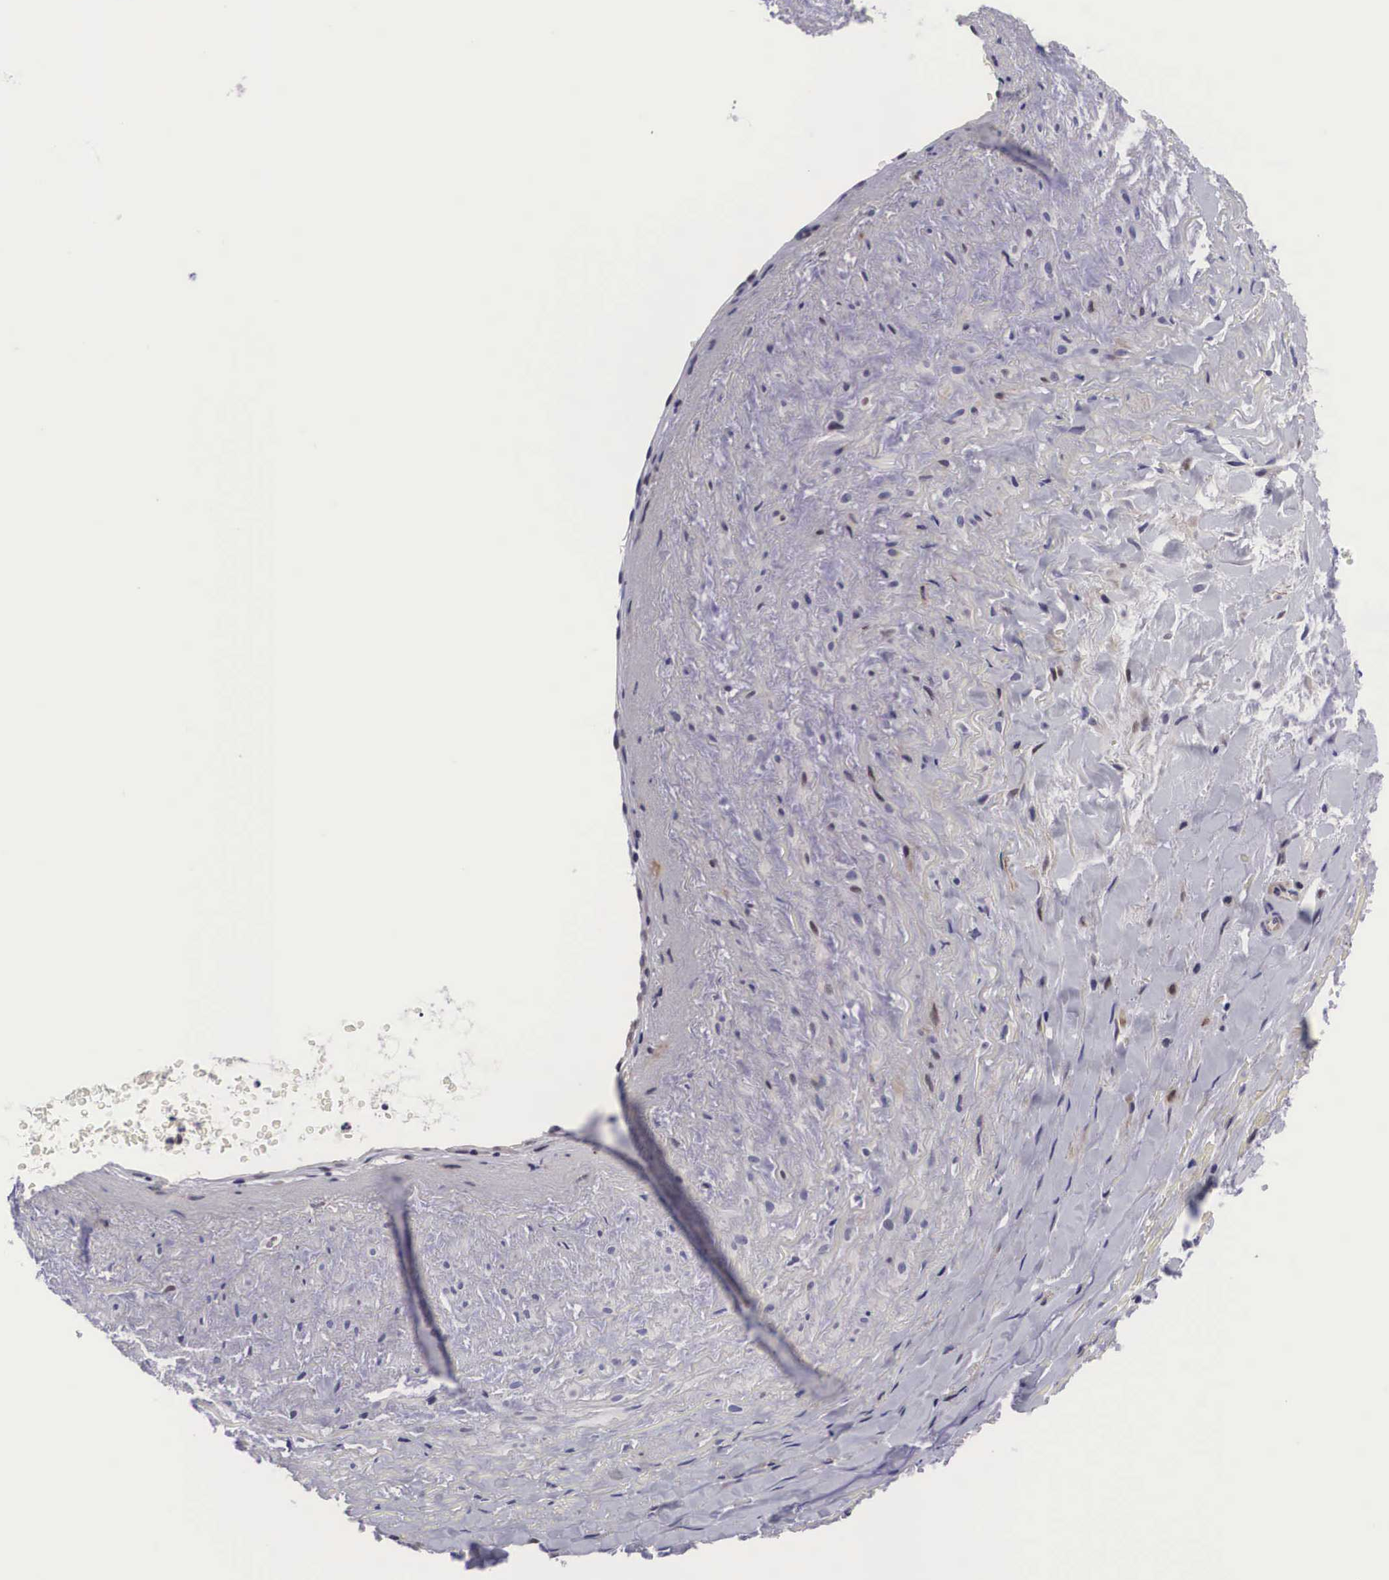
{"staining": {"intensity": "negative", "quantity": "none", "location": "none"}, "tissue": "lung cancer", "cell_type": "Tumor cells", "image_type": "cancer", "snomed": [{"axis": "morphology", "description": "Adenocarcinoma, NOS"}, {"axis": "topography", "description": "Lung"}], "caption": "Micrograph shows no protein expression in tumor cells of lung cancer (adenocarcinoma) tissue.", "gene": "EMID1", "patient": {"sex": "male", "age": 48}}